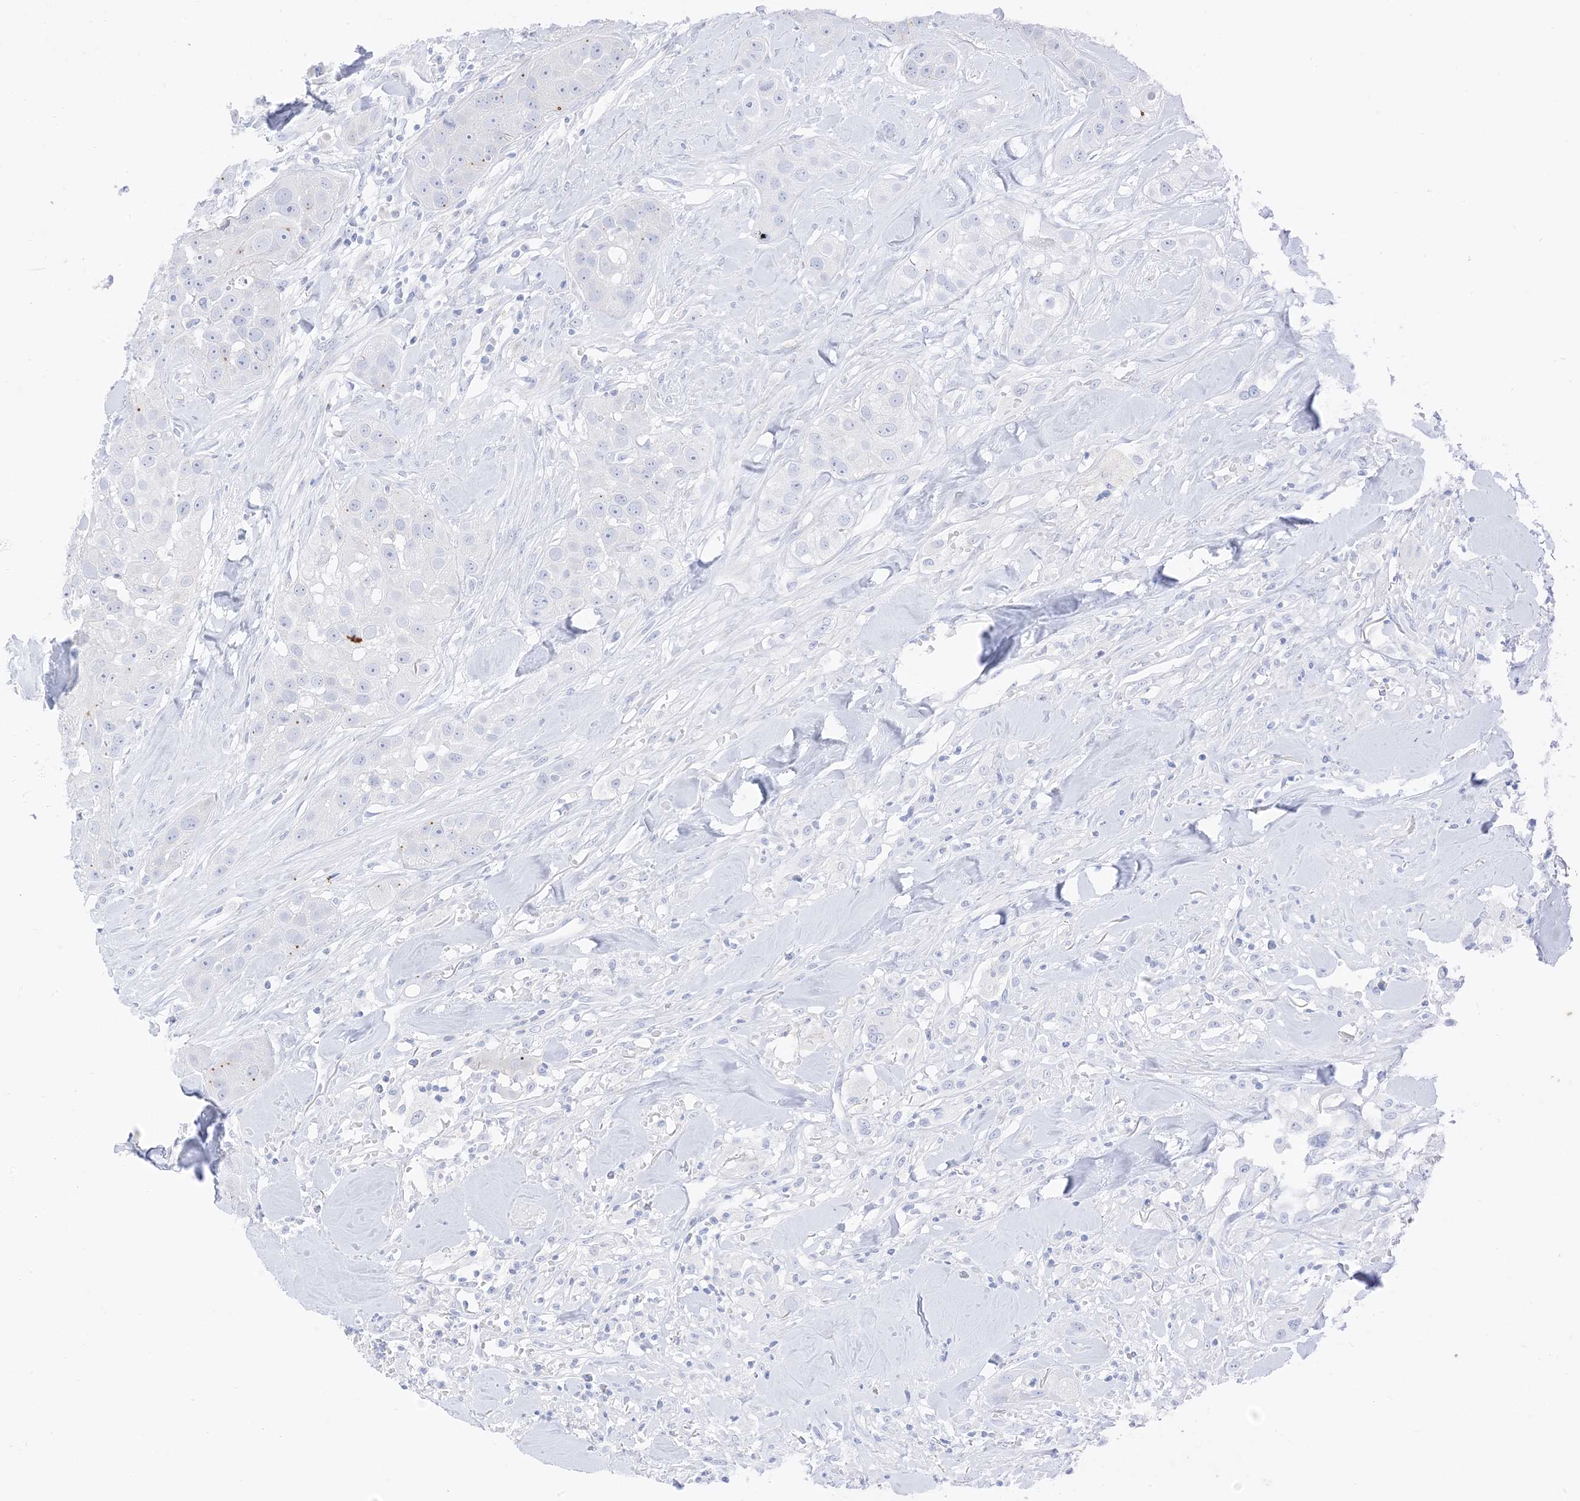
{"staining": {"intensity": "negative", "quantity": "none", "location": "none"}, "tissue": "head and neck cancer", "cell_type": "Tumor cells", "image_type": "cancer", "snomed": [{"axis": "morphology", "description": "Normal tissue, NOS"}, {"axis": "morphology", "description": "Squamous cell carcinoma, NOS"}, {"axis": "topography", "description": "Skeletal muscle"}, {"axis": "topography", "description": "Head-Neck"}], "caption": "A high-resolution image shows IHC staining of head and neck cancer (squamous cell carcinoma), which displays no significant expression in tumor cells.", "gene": "RAC1", "patient": {"sex": "male", "age": 51}}